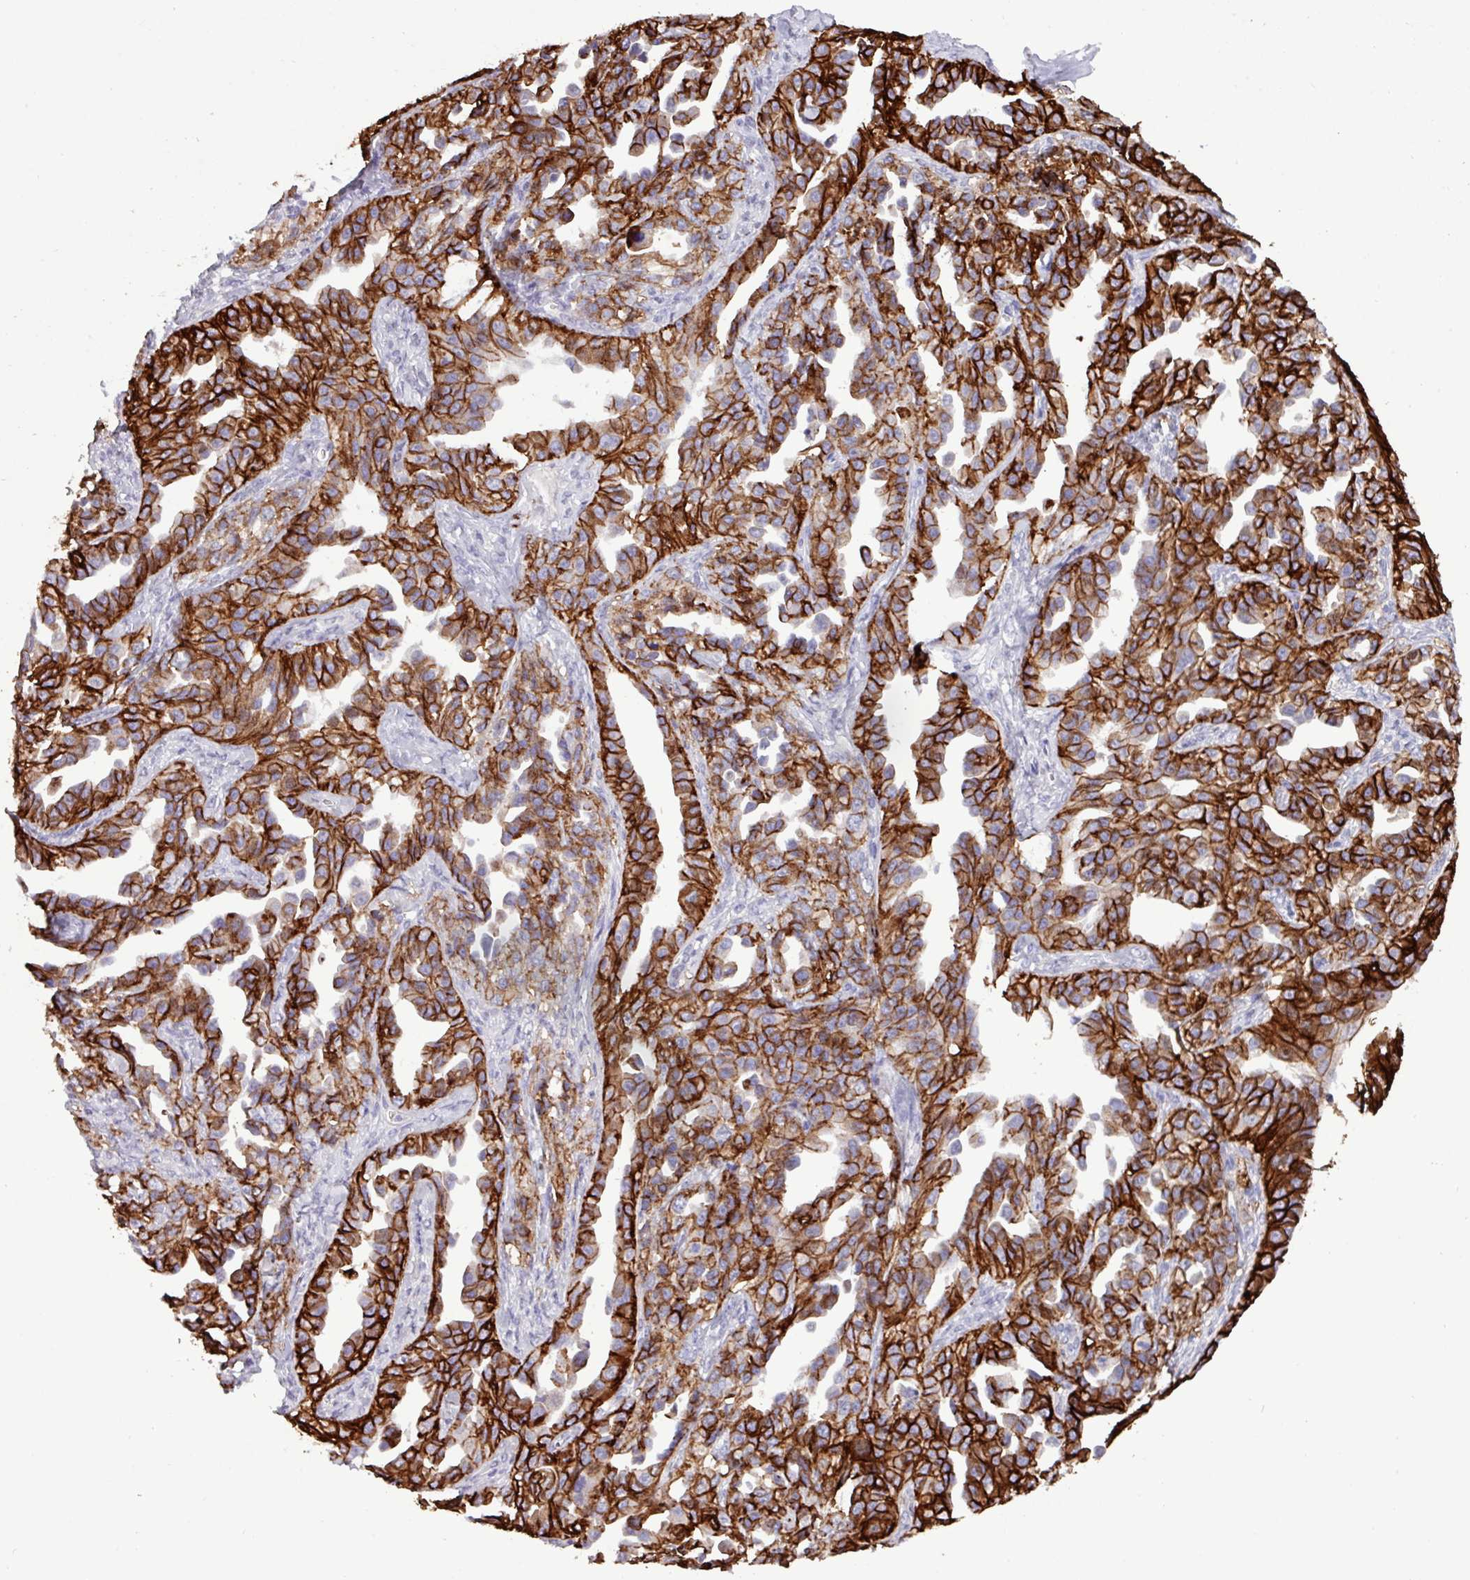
{"staining": {"intensity": "strong", "quantity": ">75%", "location": "cytoplasmic/membranous"}, "tissue": "ovarian cancer", "cell_type": "Tumor cells", "image_type": "cancer", "snomed": [{"axis": "morphology", "description": "Cystadenocarcinoma, serous, NOS"}, {"axis": "topography", "description": "Ovary"}], "caption": "A brown stain labels strong cytoplasmic/membranous expression of a protein in ovarian serous cystadenocarcinoma tumor cells. (brown staining indicates protein expression, while blue staining denotes nuclei).", "gene": "EPCAM", "patient": {"sex": "female", "age": 75}}